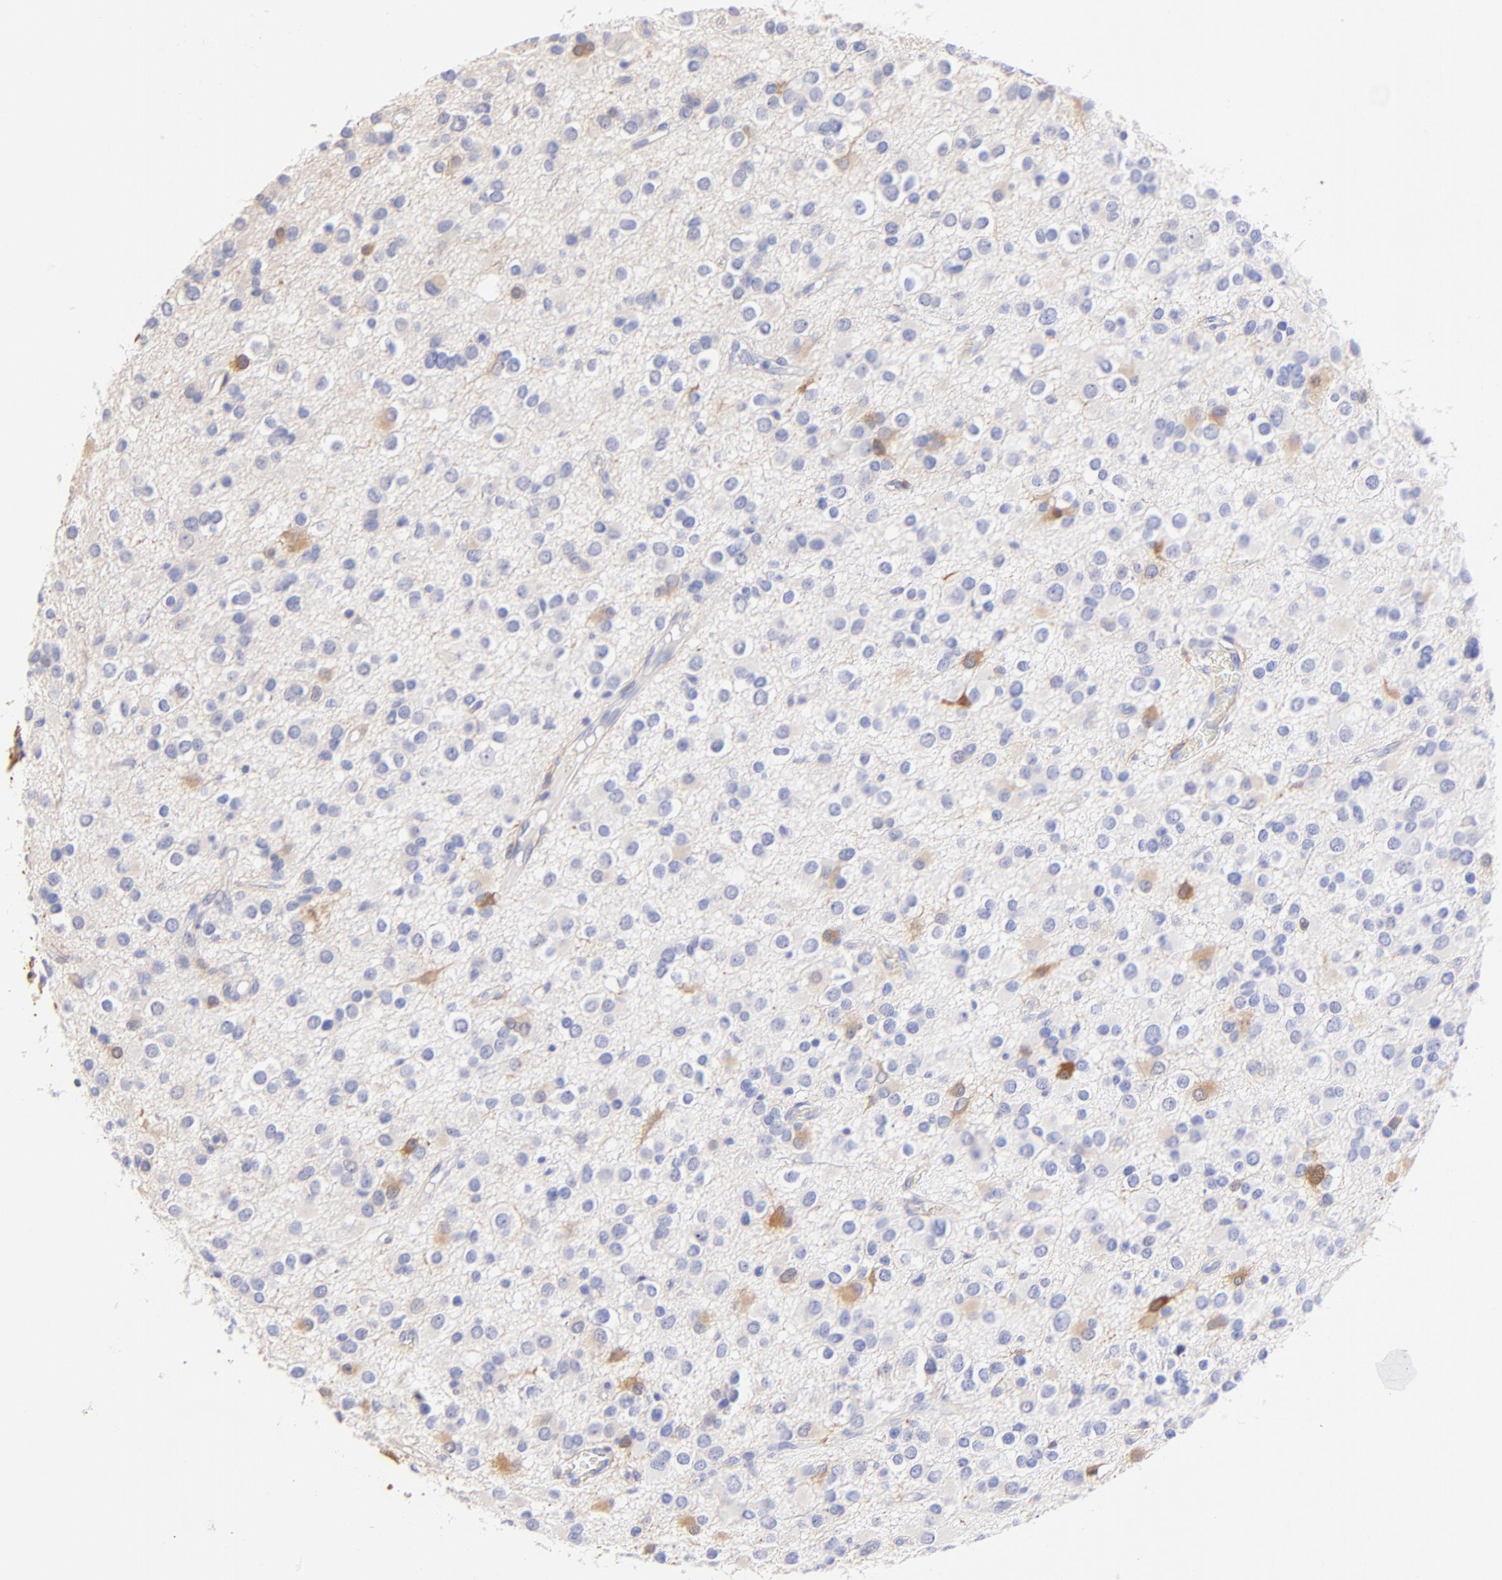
{"staining": {"intensity": "weak", "quantity": "<25%", "location": "cytoplasmic/membranous"}, "tissue": "glioma", "cell_type": "Tumor cells", "image_type": "cancer", "snomed": [{"axis": "morphology", "description": "Glioma, malignant, Low grade"}, {"axis": "topography", "description": "Brain"}], "caption": "This is an immunohistochemistry histopathology image of glioma. There is no staining in tumor cells.", "gene": "ALDH1A1", "patient": {"sex": "male", "age": 42}}